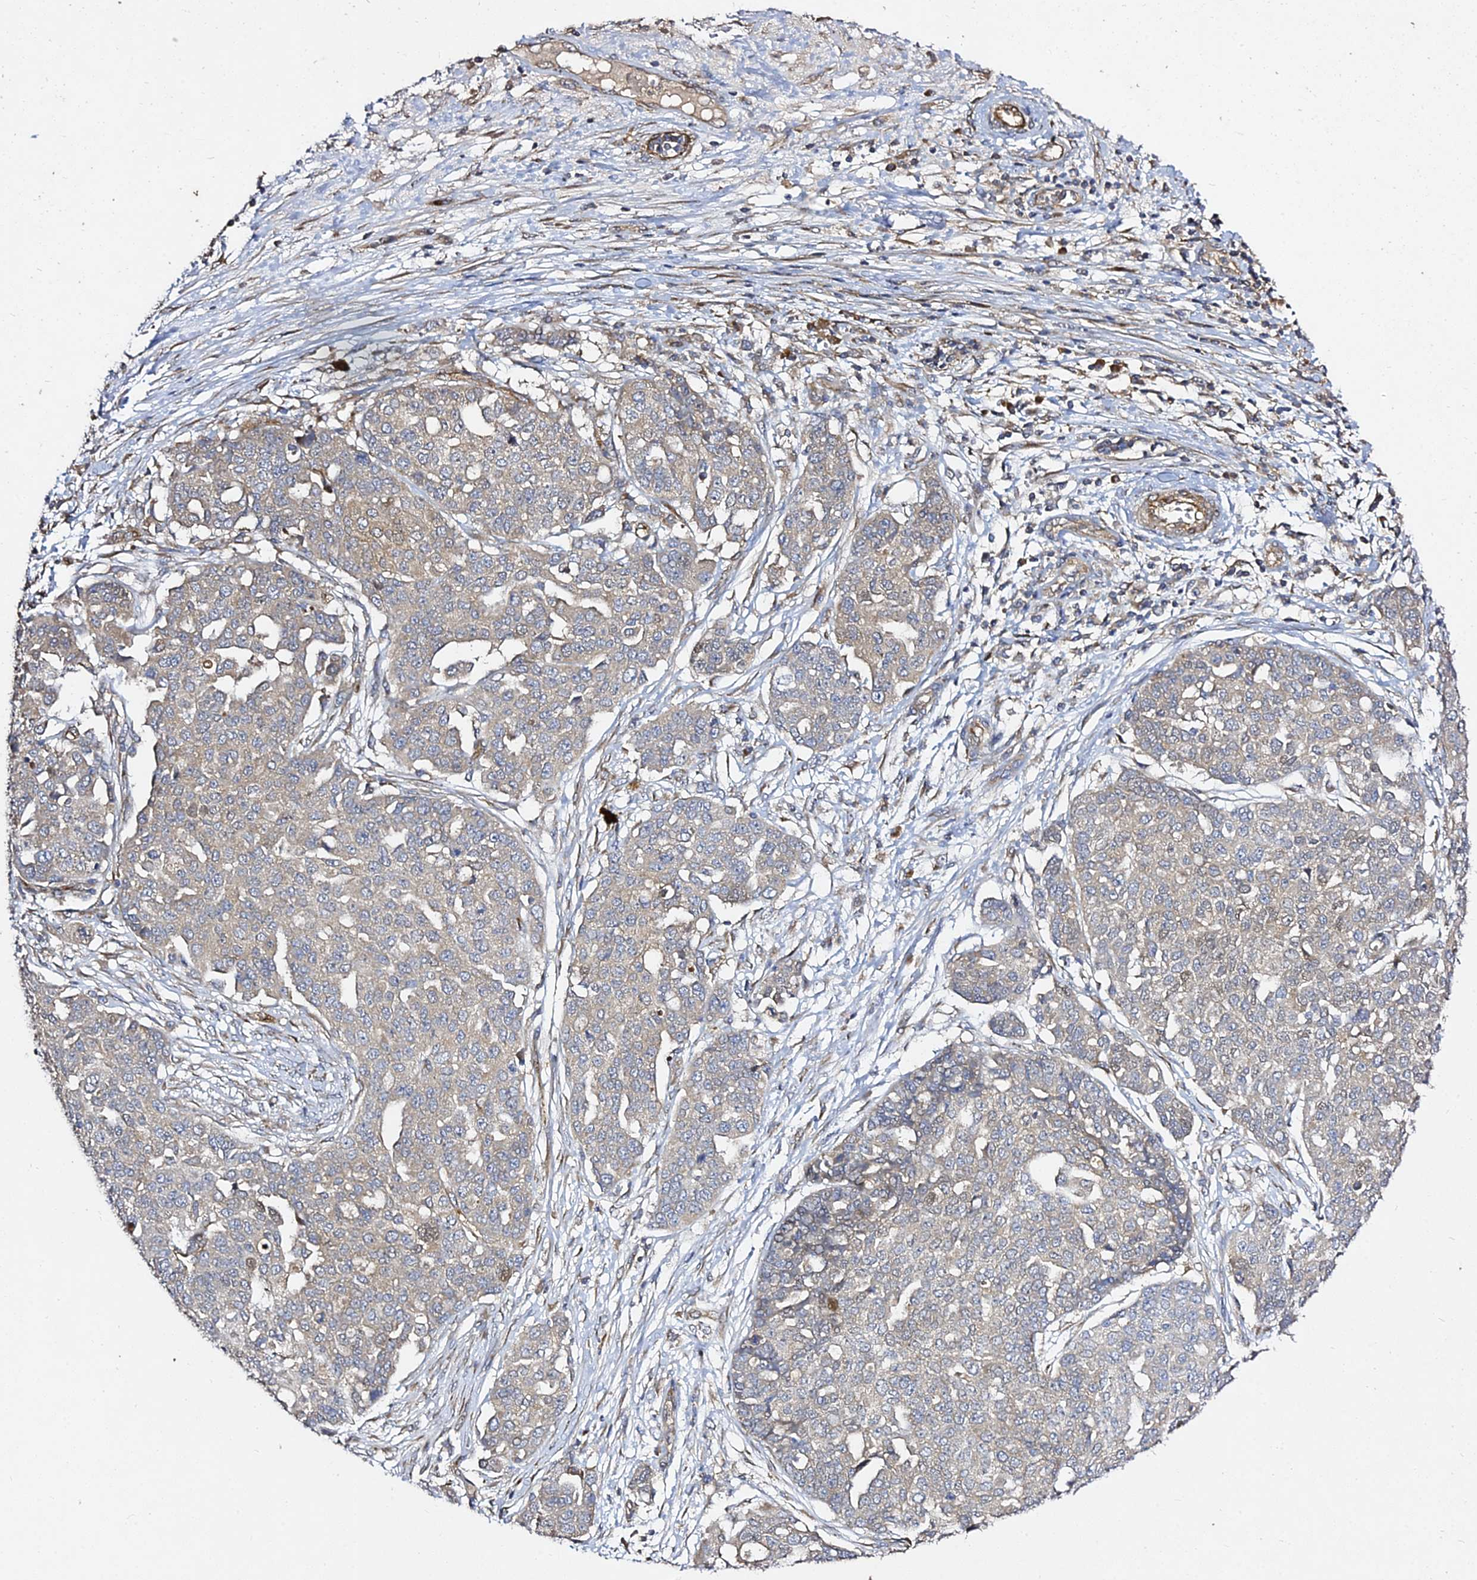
{"staining": {"intensity": "weak", "quantity": "25%-75%", "location": "cytoplasmic/membranous"}, "tissue": "ovarian cancer", "cell_type": "Tumor cells", "image_type": "cancer", "snomed": [{"axis": "morphology", "description": "Cystadenocarcinoma, serous, NOS"}, {"axis": "topography", "description": "Soft tissue"}, {"axis": "topography", "description": "Ovary"}], "caption": "The immunohistochemical stain labels weak cytoplasmic/membranous expression in tumor cells of ovarian cancer tissue. (DAB (3,3'-diaminobenzidine) = brown stain, brightfield microscopy at high magnification).", "gene": "GRTP1", "patient": {"sex": "female", "age": 57}}